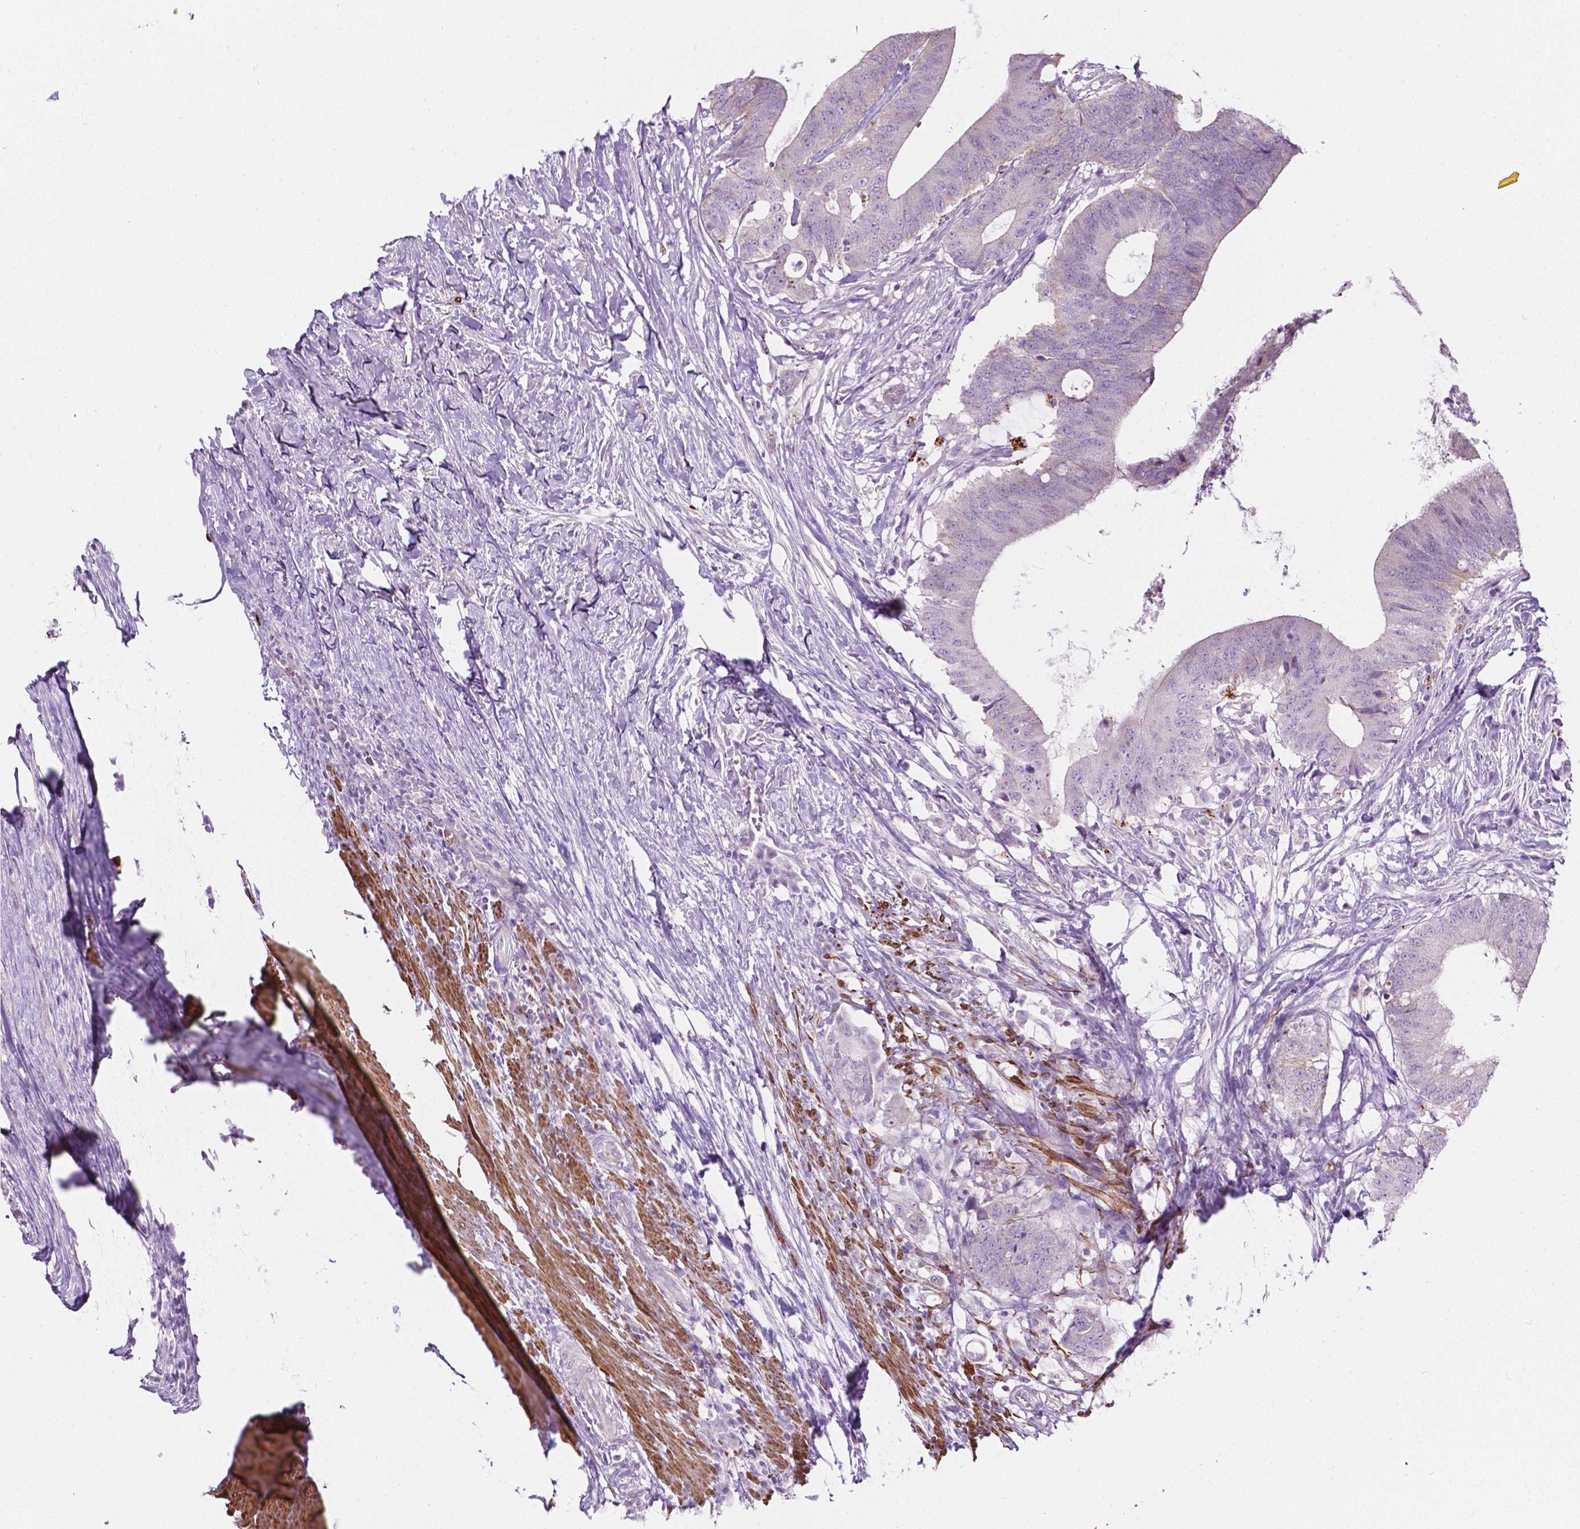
{"staining": {"intensity": "negative", "quantity": "none", "location": "none"}, "tissue": "colorectal cancer", "cell_type": "Tumor cells", "image_type": "cancer", "snomed": [{"axis": "morphology", "description": "Adenocarcinoma, NOS"}, {"axis": "topography", "description": "Colon"}], "caption": "Immunohistochemistry micrograph of neoplastic tissue: human colorectal adenocarcinoma stained with DAB exhibits no significant protein positivity in tumor cells.", "gene": "NOS1AP", "patient": {"sex": "female", "age": 43}}